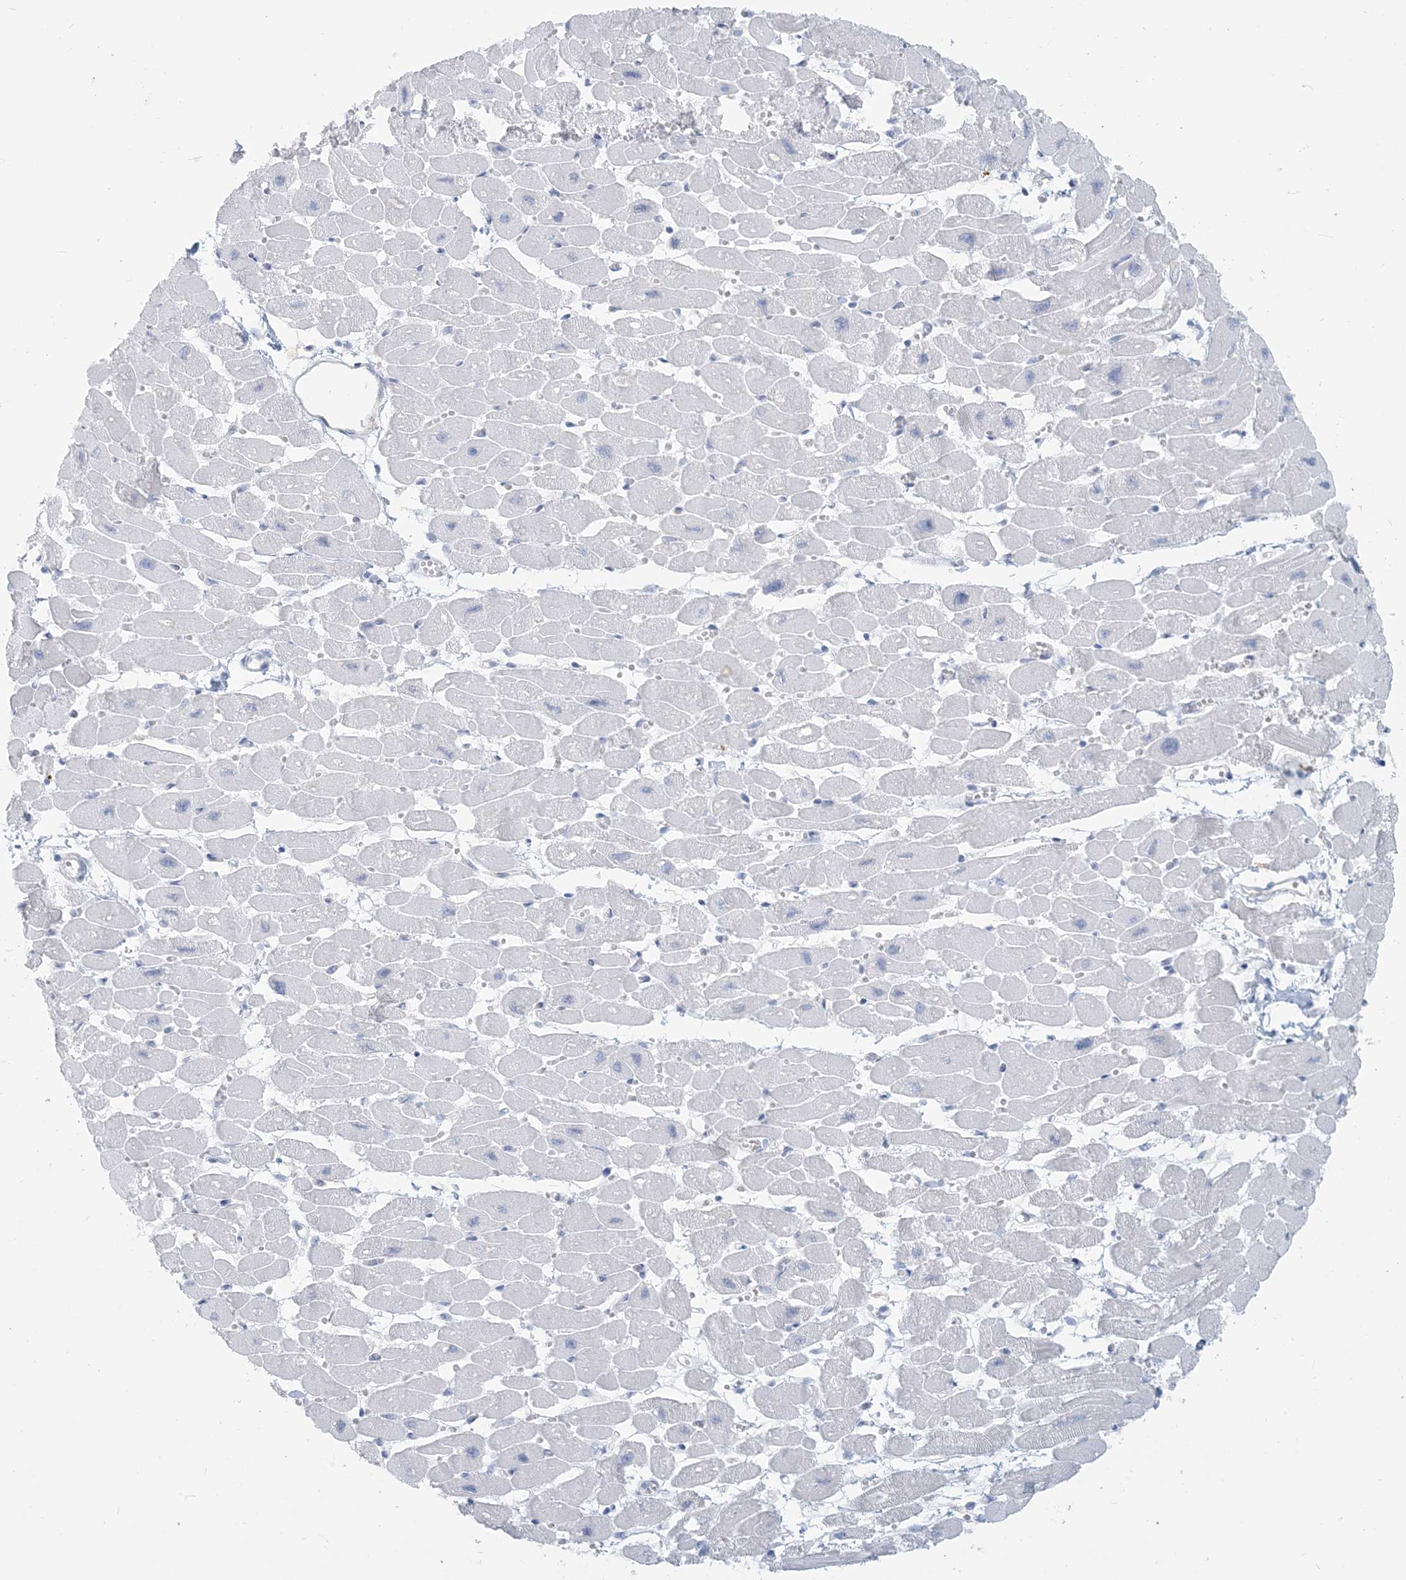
{"staining": {"intensity": "negative", "quantity": "none", "location": "none"}, "tissue": "heart muscle", "cell_type": "Cardiomyocytes", "image_type": "normal", "snomed": [{"axis": "morphology", "description": "Normal tissue, NOS"}, {"axis": "topography", "description": "Heart"}], "caption": "DAB (3,3'-diaminobenzidine) immunohistochemical staining of normal heart muscle shows no significant staining in cardiomyocytes.", "gene": "HLA", "patient": {"sex": "female", "age": 54}}